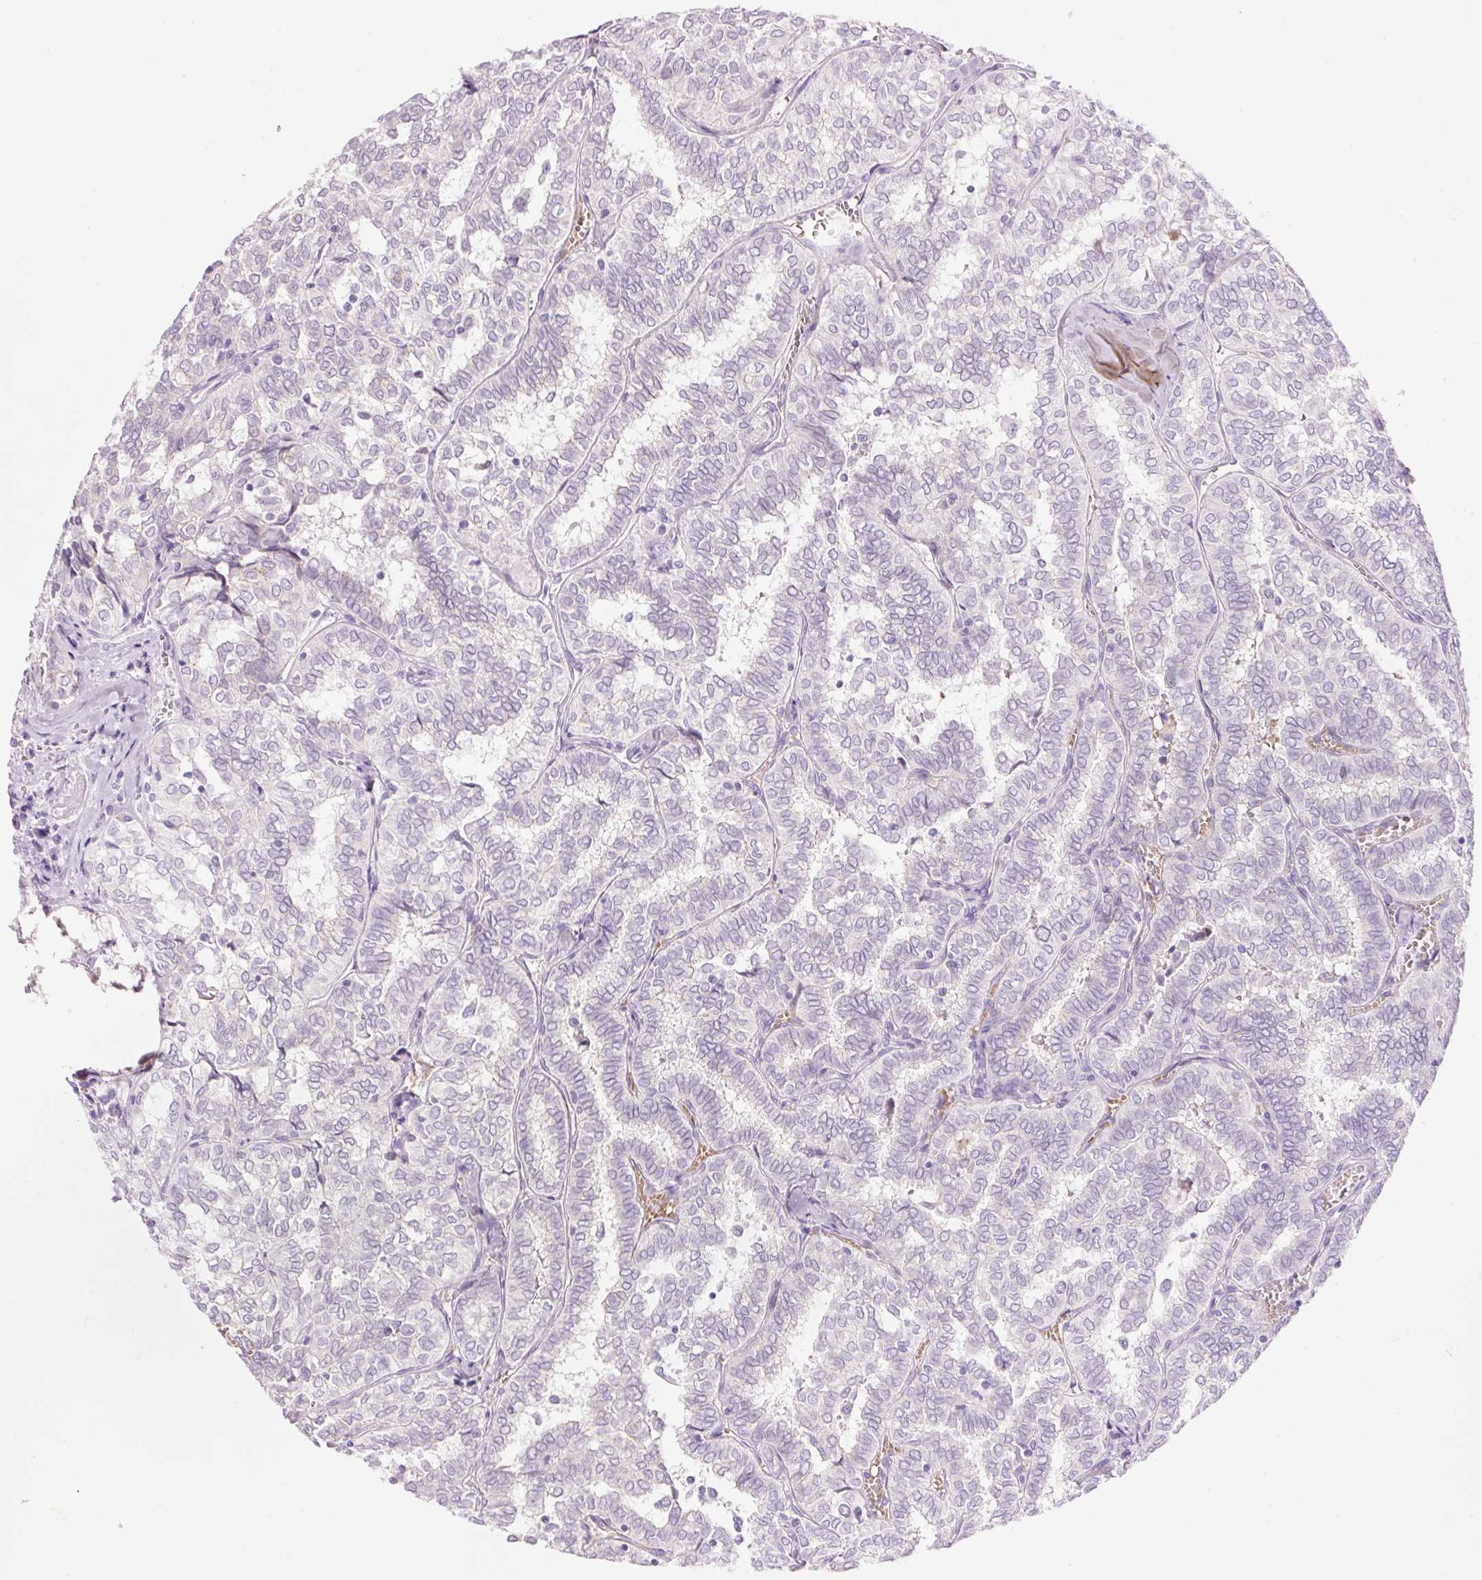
{"staining": {"intensity": "negative", "quantity": "none", "location": "none"}, "tissue": "thyroid cancer", "cell_type": "Tumor cells", "image_type": "cancer", "snomed": [{"axis": "morphology", "description": "Papillary adenocarcinoma, NOS"}, {"axis": "topography", "description": "Thyroid gland"}], "caption": "DAB immunohistochemical staining of thyroid cancer displays no significant positivity in tumor cells.", "gene": "DHRS11", "patient": {"sex": "female", "age": 30}}